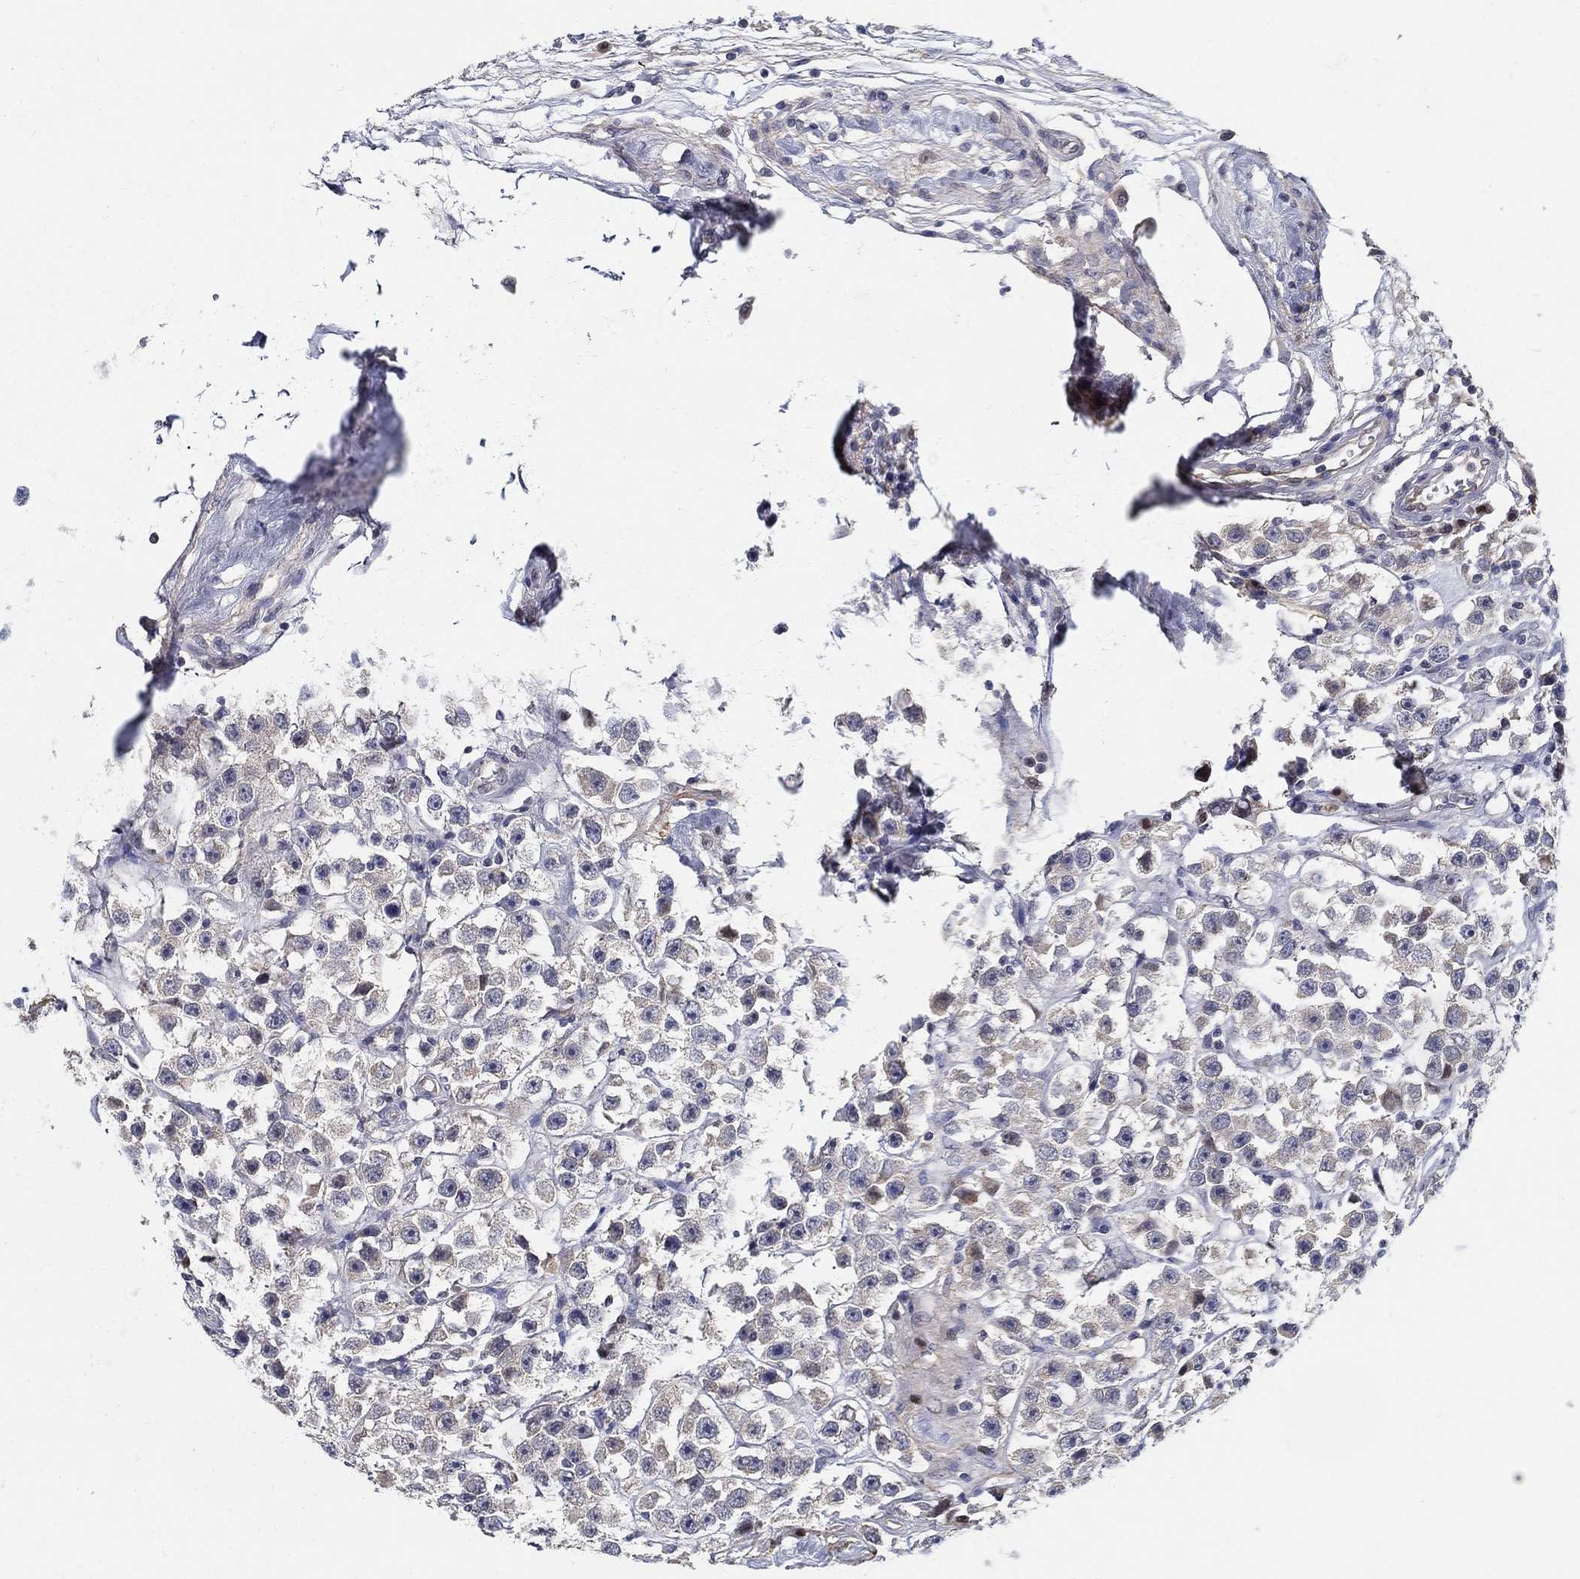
{"staining": {"intensity": "weak", "quantity": "<25%", "location": "cytoplasmic/membranous"}, "tissue": "testis cancer", "cell_type": "Tumor cells", "image_type": "cancer", "snomed": [{"axis": "morphology", "description": "Seminoma, NOS"}, {"axis": "topography", "description": "Testis"}], "caption": "This is an IHC micrograph of testis cancer. There is no positivity in tumor cells.", "gene": "C16orf46", "patient": {"sex": "male", "age": 45}}